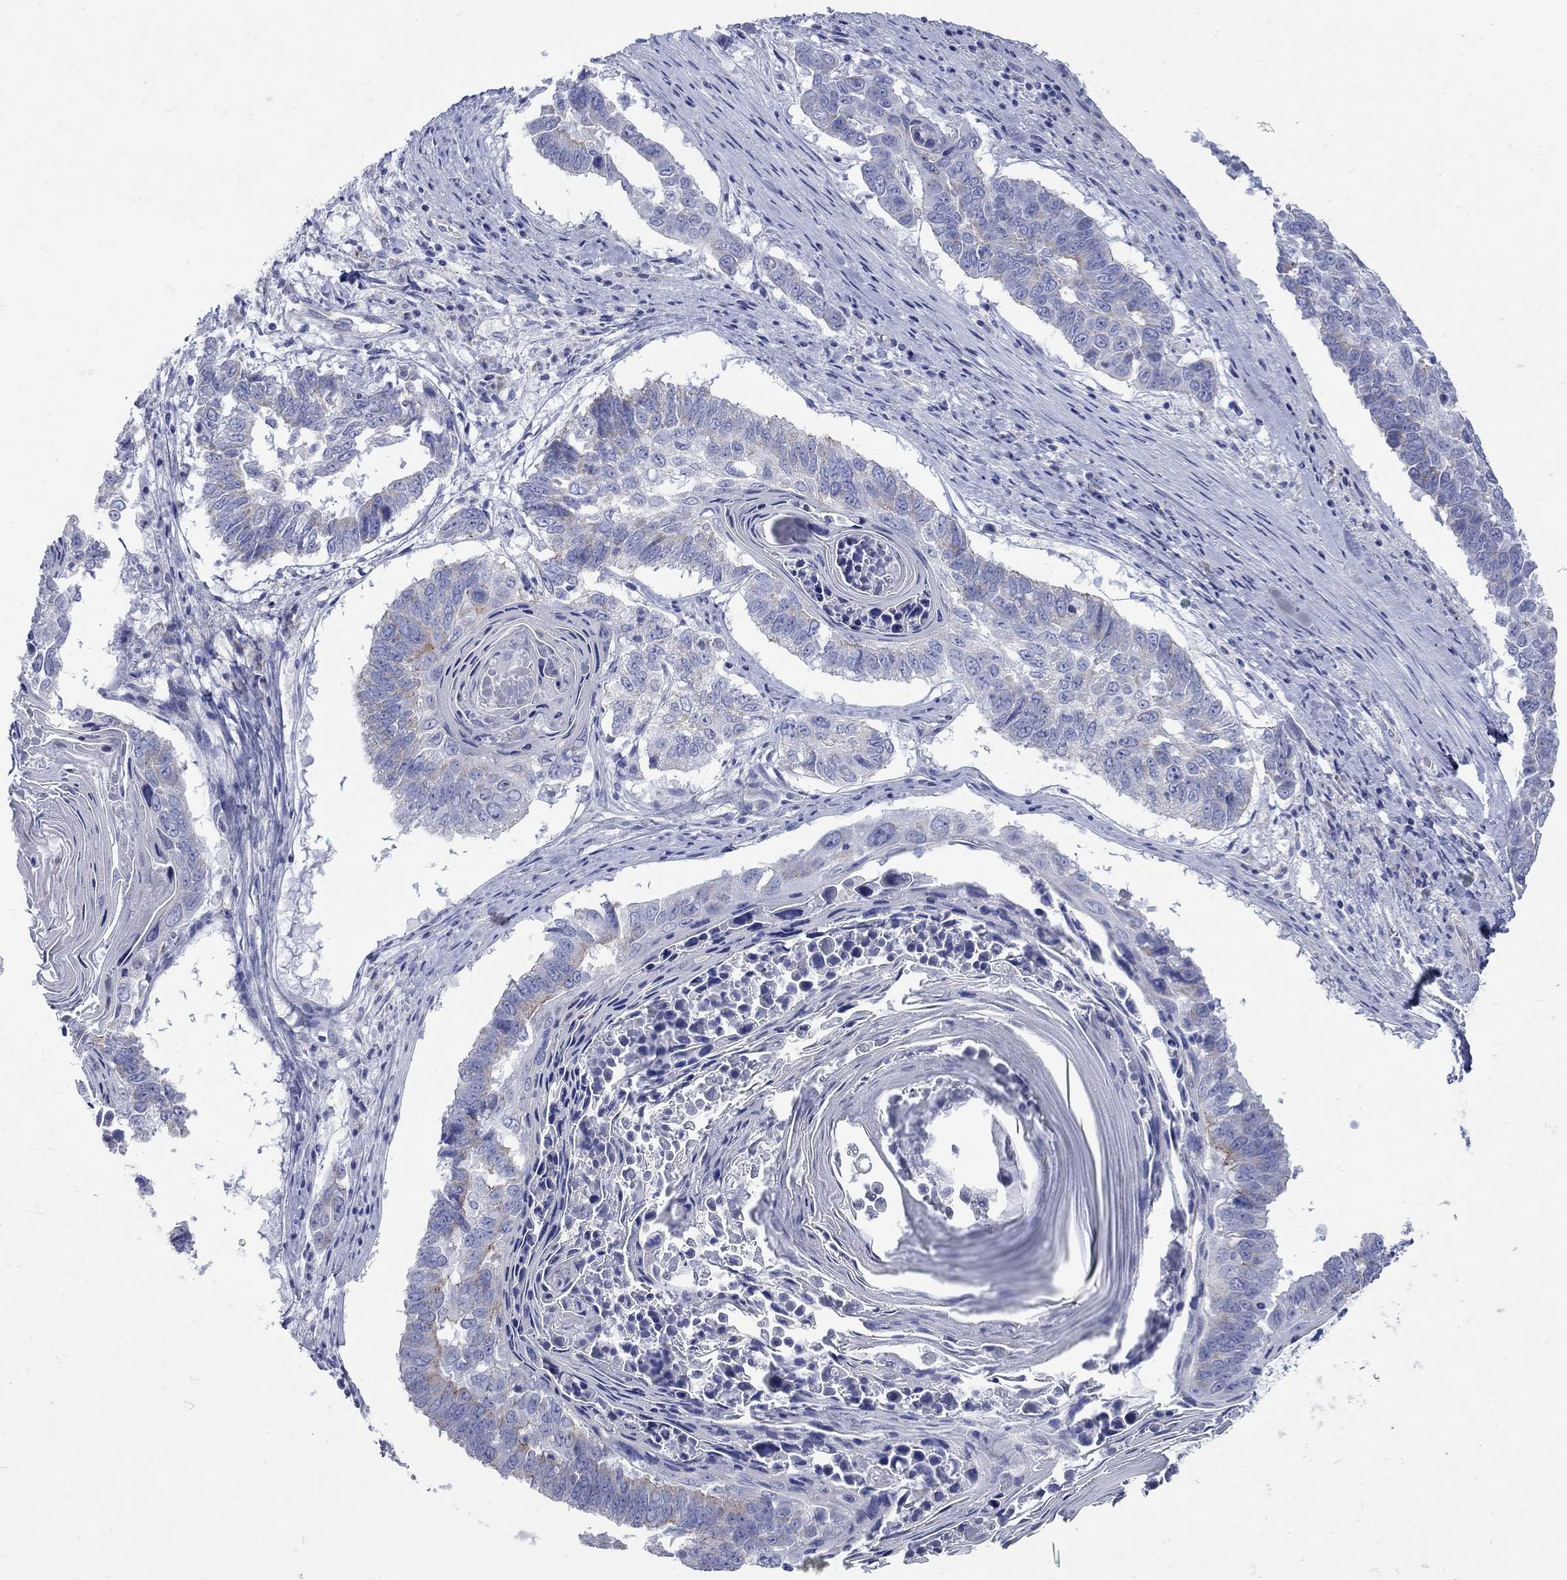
{"staining": {"intensity": "weak", "quantity": "<25%", "location": "cytoplasmic/membranous"}, "tissue": "lung cancer", "cell_type": "Tumor cells", "image_type": "cancer", "snomed": [{"axis": "morphology", "description": "Squamous cell carcinoma, NOS"}, {"axis": "topography", "description": "Lung"}], "caption": "High power microscopy micrograph of an immunohistochemistry histopathology image of lung squamous cell carcinoma, revealing no significant expression in tumor cells.", "gene": "PDZD3", "patient": {"sex": "male", "age": 73}}